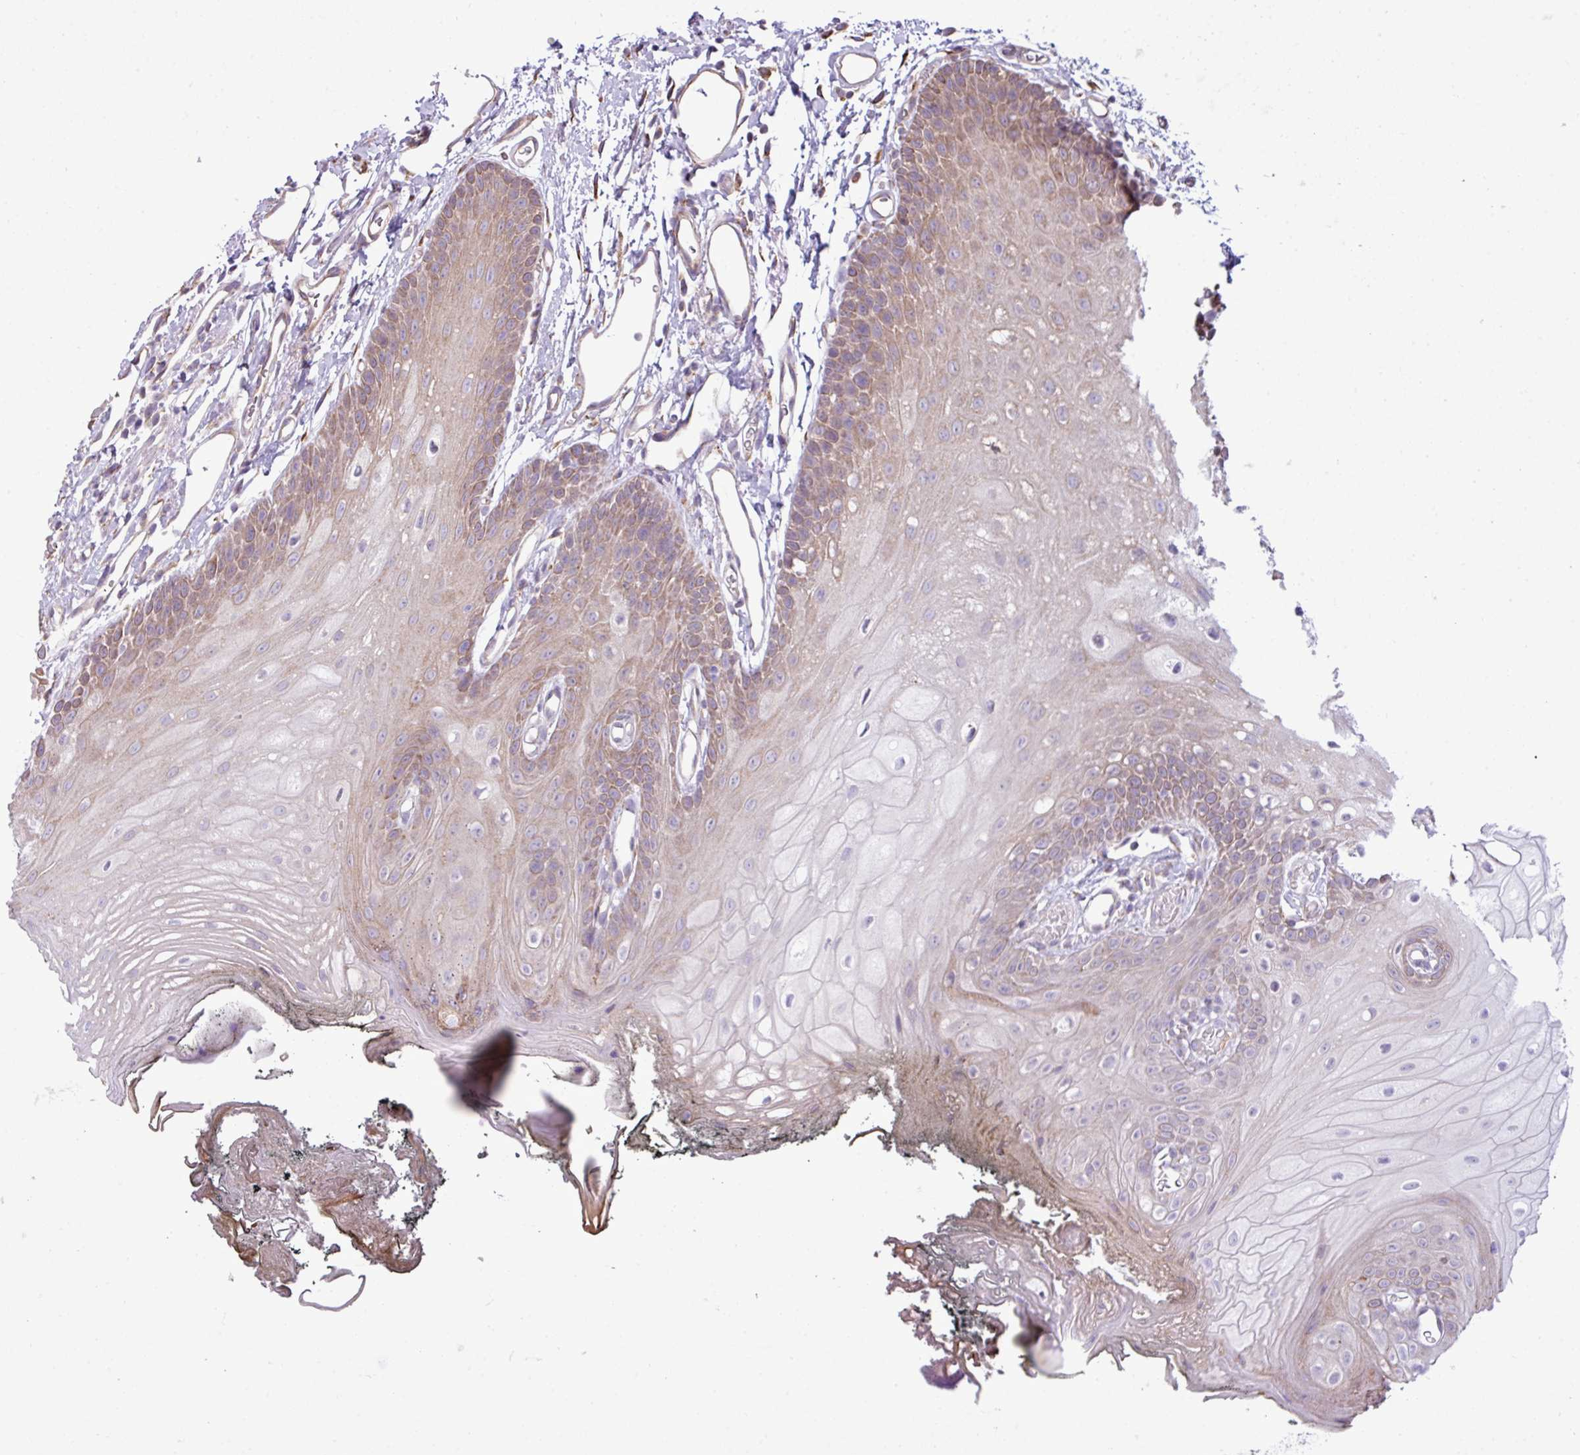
{"staining": {"intensity": "weak", "quantity": "25%-75%", "location": "cytoplasmic/membranous"}, "tissue": "oral mucosa", "cell_type": "Squamous epithelial cells", "image_type": "normal", "snomed": [{"axis": "morphology", "description": "Normal tissue, NOS"}, {"axis": "morphology", "description": "Squamous cell carcinoma, NOS"}, {"axis": "topography", "description": "Oral tissue"}, {"axis": "topography", "description": "Head-Neck"}], "caption": "Immunohistochemistry (IHC) micrograph of normal oral mucosa: human oral mucosa stained using immunohistochemistry (IHC) reveals low levels of weak protein expression localized specifically in the cytoplasmic/membranous of squamous epithelial cells, appearing as a cytoplasmic/membranous brown color.", "gene": "ZSCAN5A", "patient": {"sex": "female", "age": 81}}